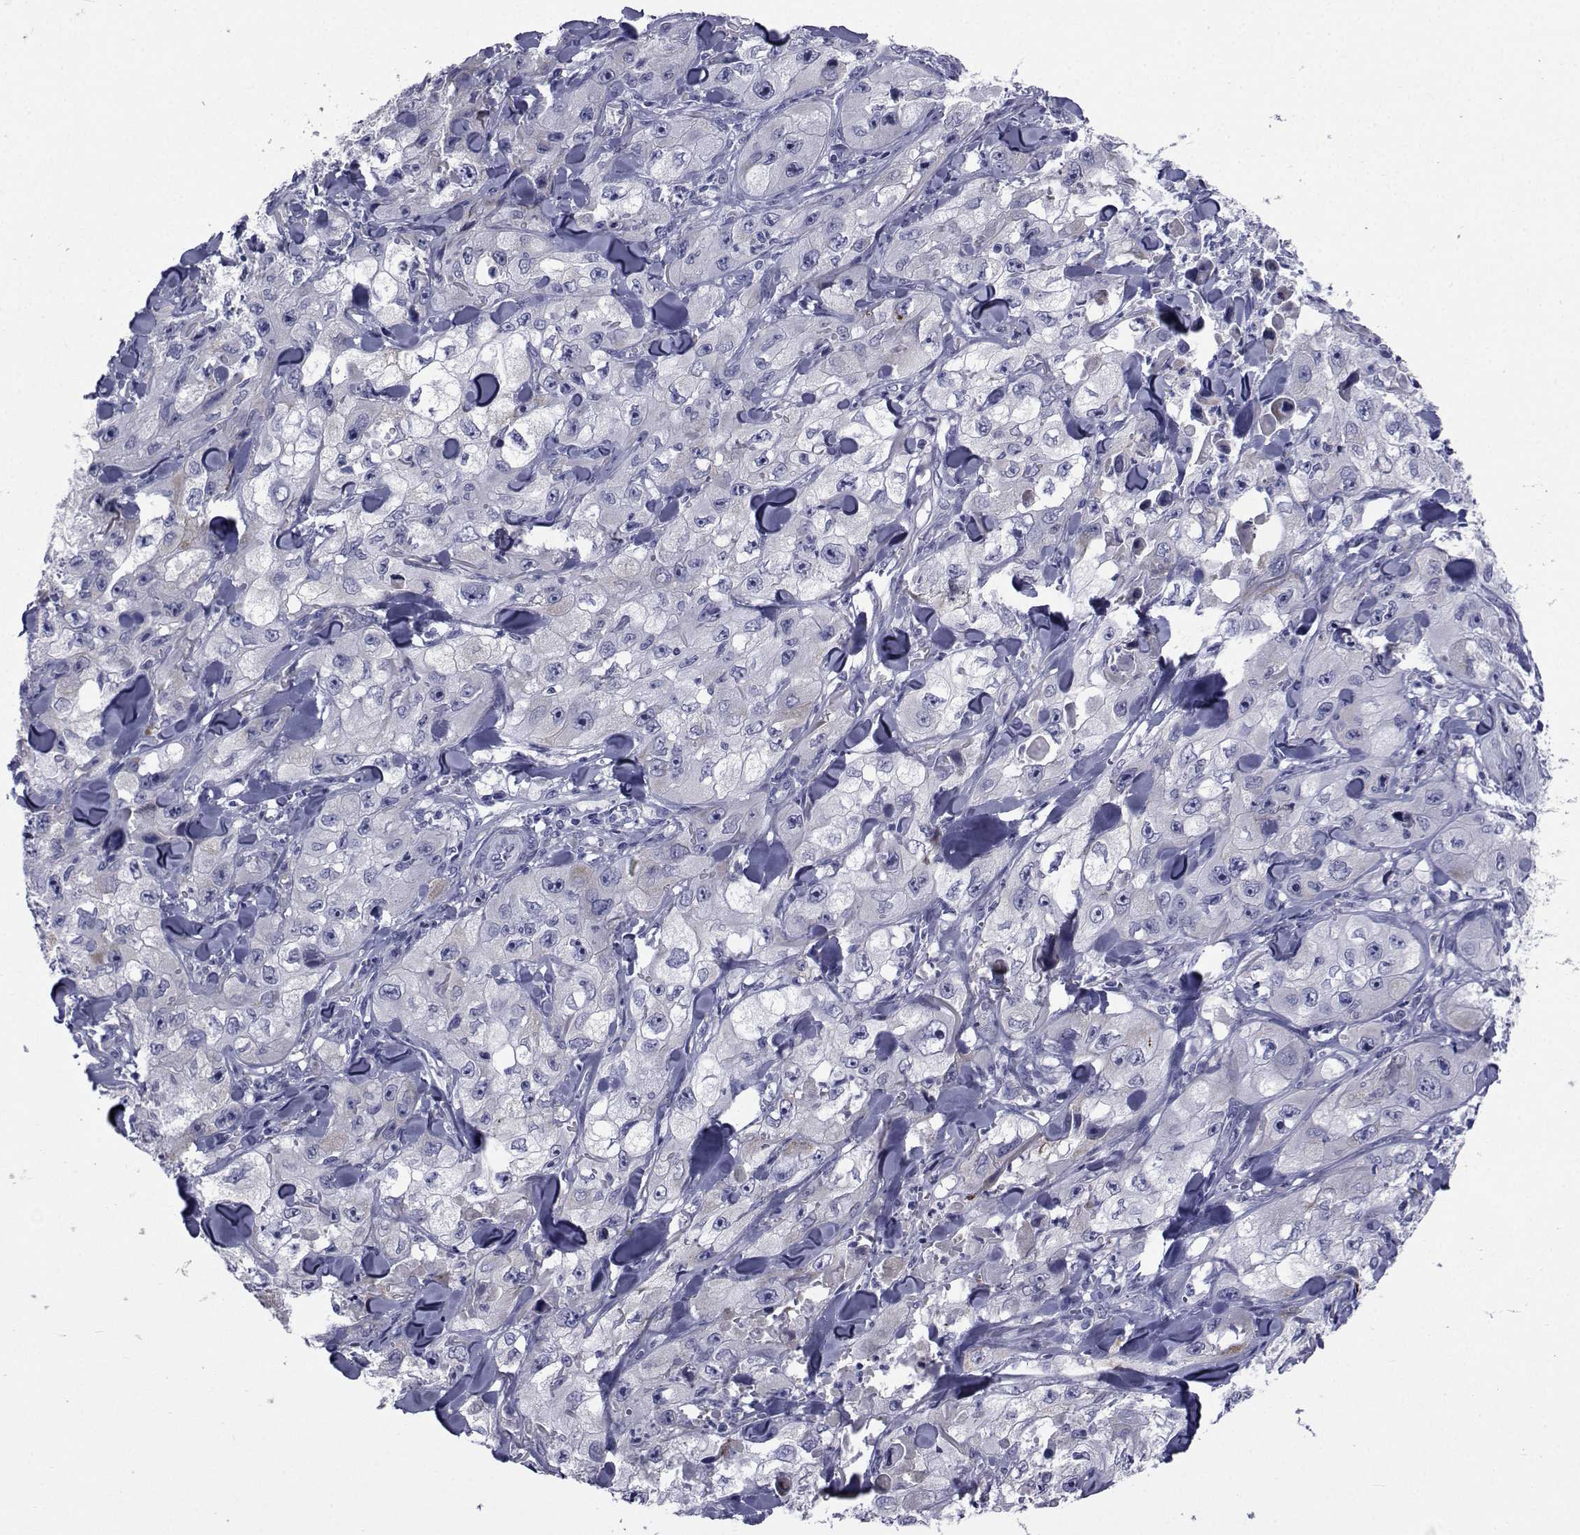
{"staining": {"intensity": "negative", "quantity": "none", "location": "none"}, "tissue": "skin cancer", "cell_type": "Tumor cells", "image_type": "cancer", "snomed": [{"axis": "morphology", "description": "Squamous cell carcinoma, NOS"}, {"axis": "topography", "description": "Skin"}, {"axis": "topography", "description": "Subcutis"}], "caption": "Immunohistochemistry (IHC) of human skin squamous cell carcinoma displays no staining in tumor cells.", "gene": "ROPN1", "patient": {"sex": "male", "age": 73}}